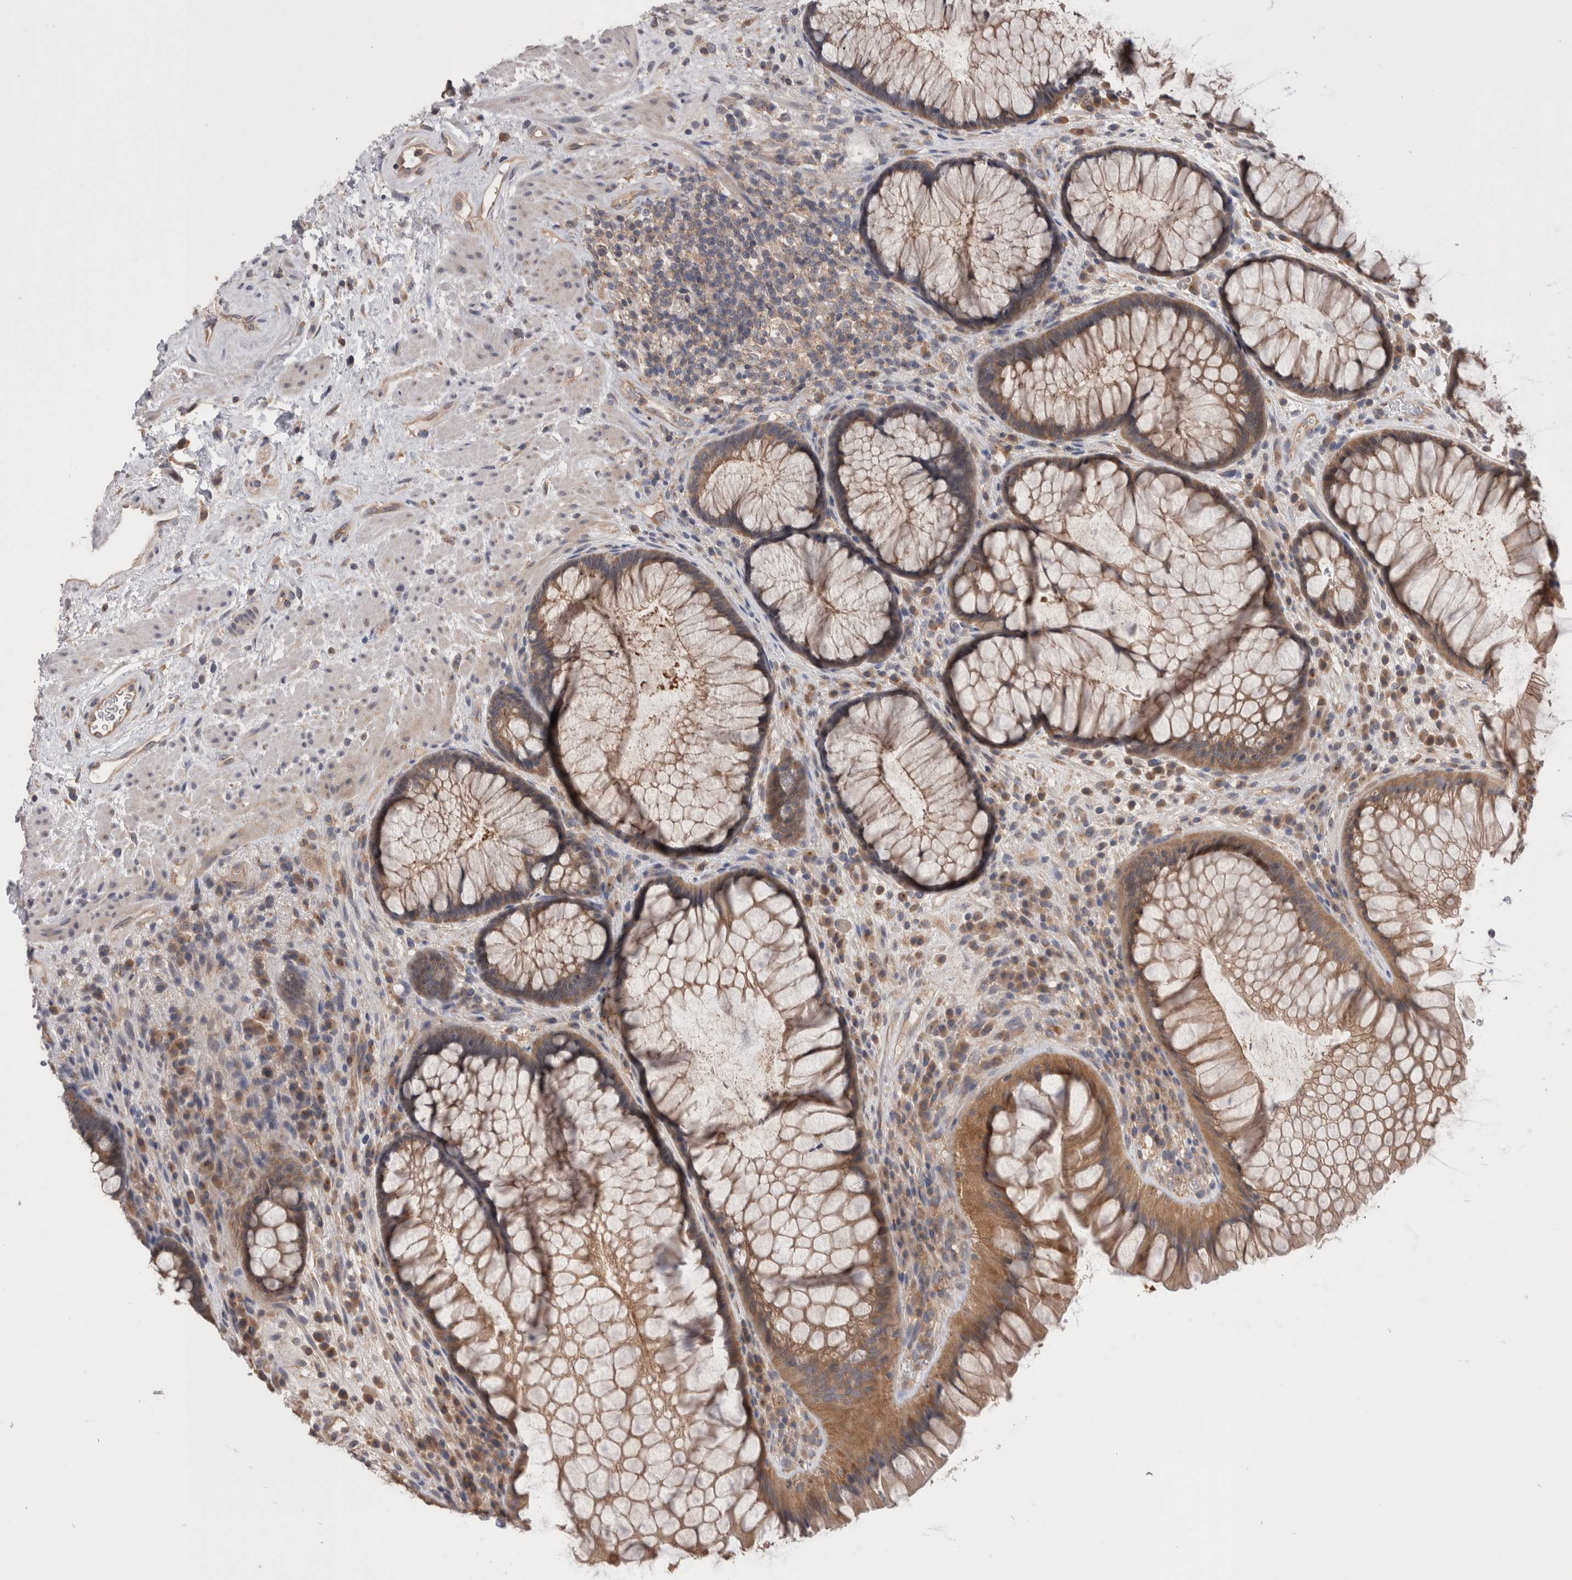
{"staining": {"intensity": "moderate", "quantity": ">75%", "location": "cytoplasmic/membranous"}, "tissue": "rectum", "cell_type": "Glandular cells", "image_type": "normal", "snomed": [{"axis": "morphology", "description": "Normal tissue, NOS"}, {"axis": "topography", "description": "Rectum"}], "caption": "DAB (3,3'-diaminobenzidine) immunohistochemical staining of benign human rectum exhibits moderate cytoplasmic/membranous protein expression in about >75% of glandular cells.", "gene": "DCTN6", "patient": {"sex": "male", "age": 51}}